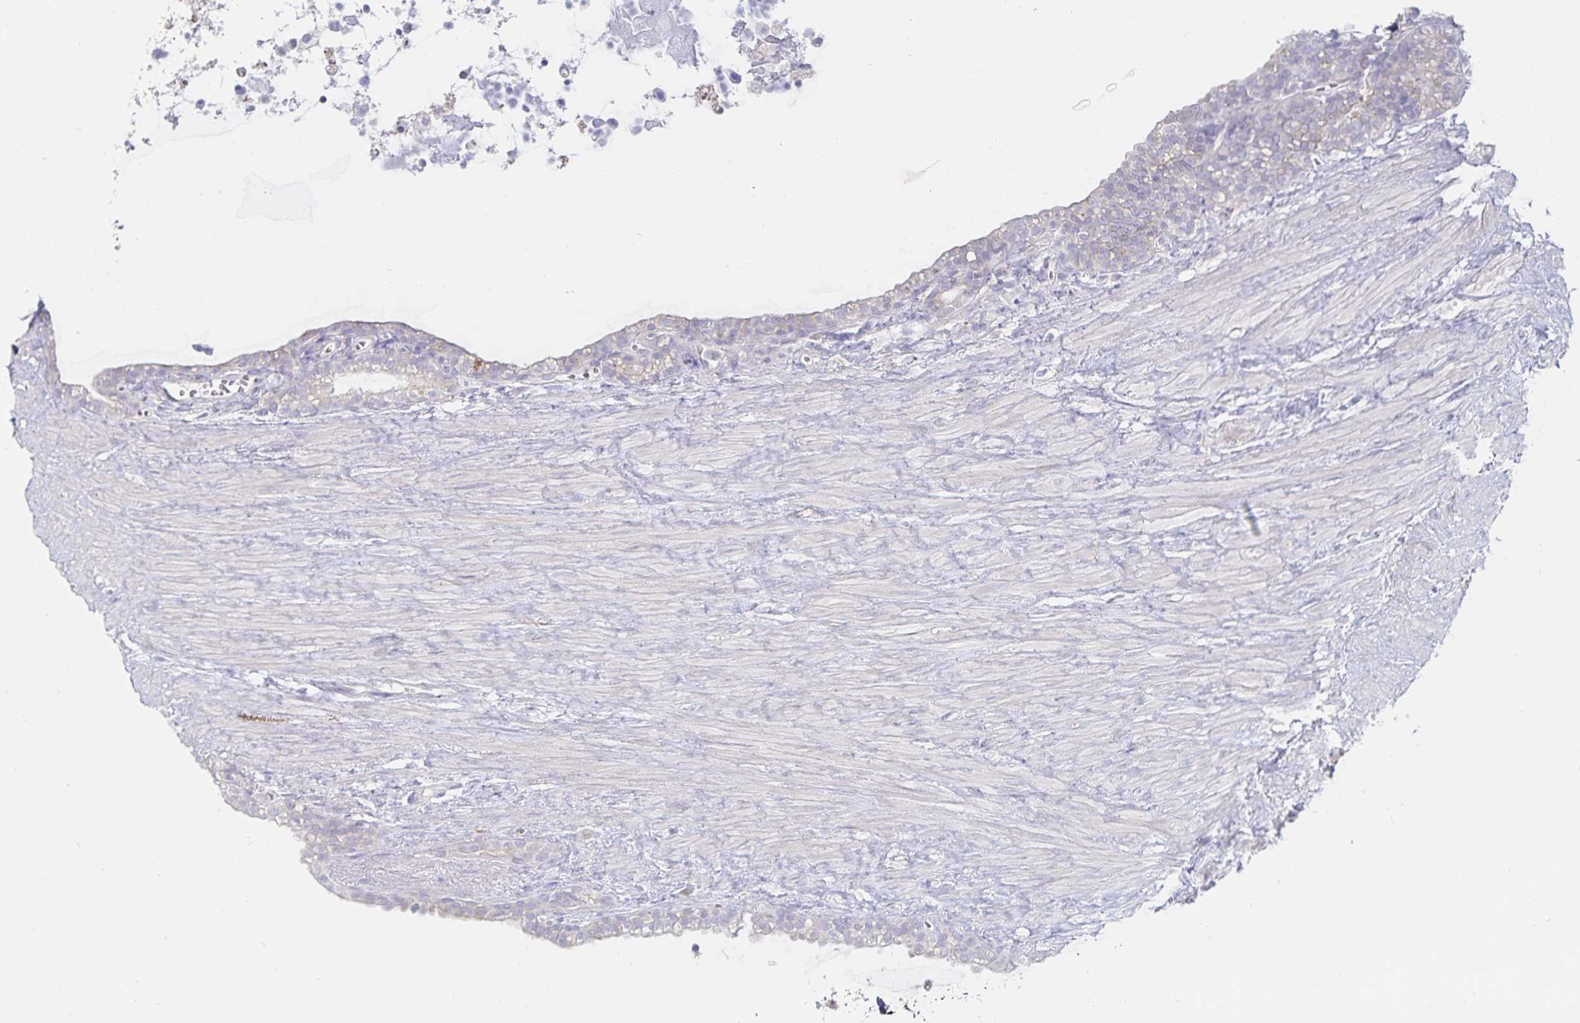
{"staining": {"intensity": "negative", "quantity": "none", "location": "none"}, "tissue": "seminal vesicle", "cell_type": "Glandular cells", "image_type": "normal", "snomed": [{"axis": "morphology", "description": "Normal tissue, NOS"}, {"axis": "topography", "description": "Seminal veicle"}], "caption": "High power microscopy micrograph of an IHC image of unremarkable seminal vesicle, revealing no significant expression in glandular cells.", "gene": "SFTPA1", "patient": {"sex": "male", "age": 76}}